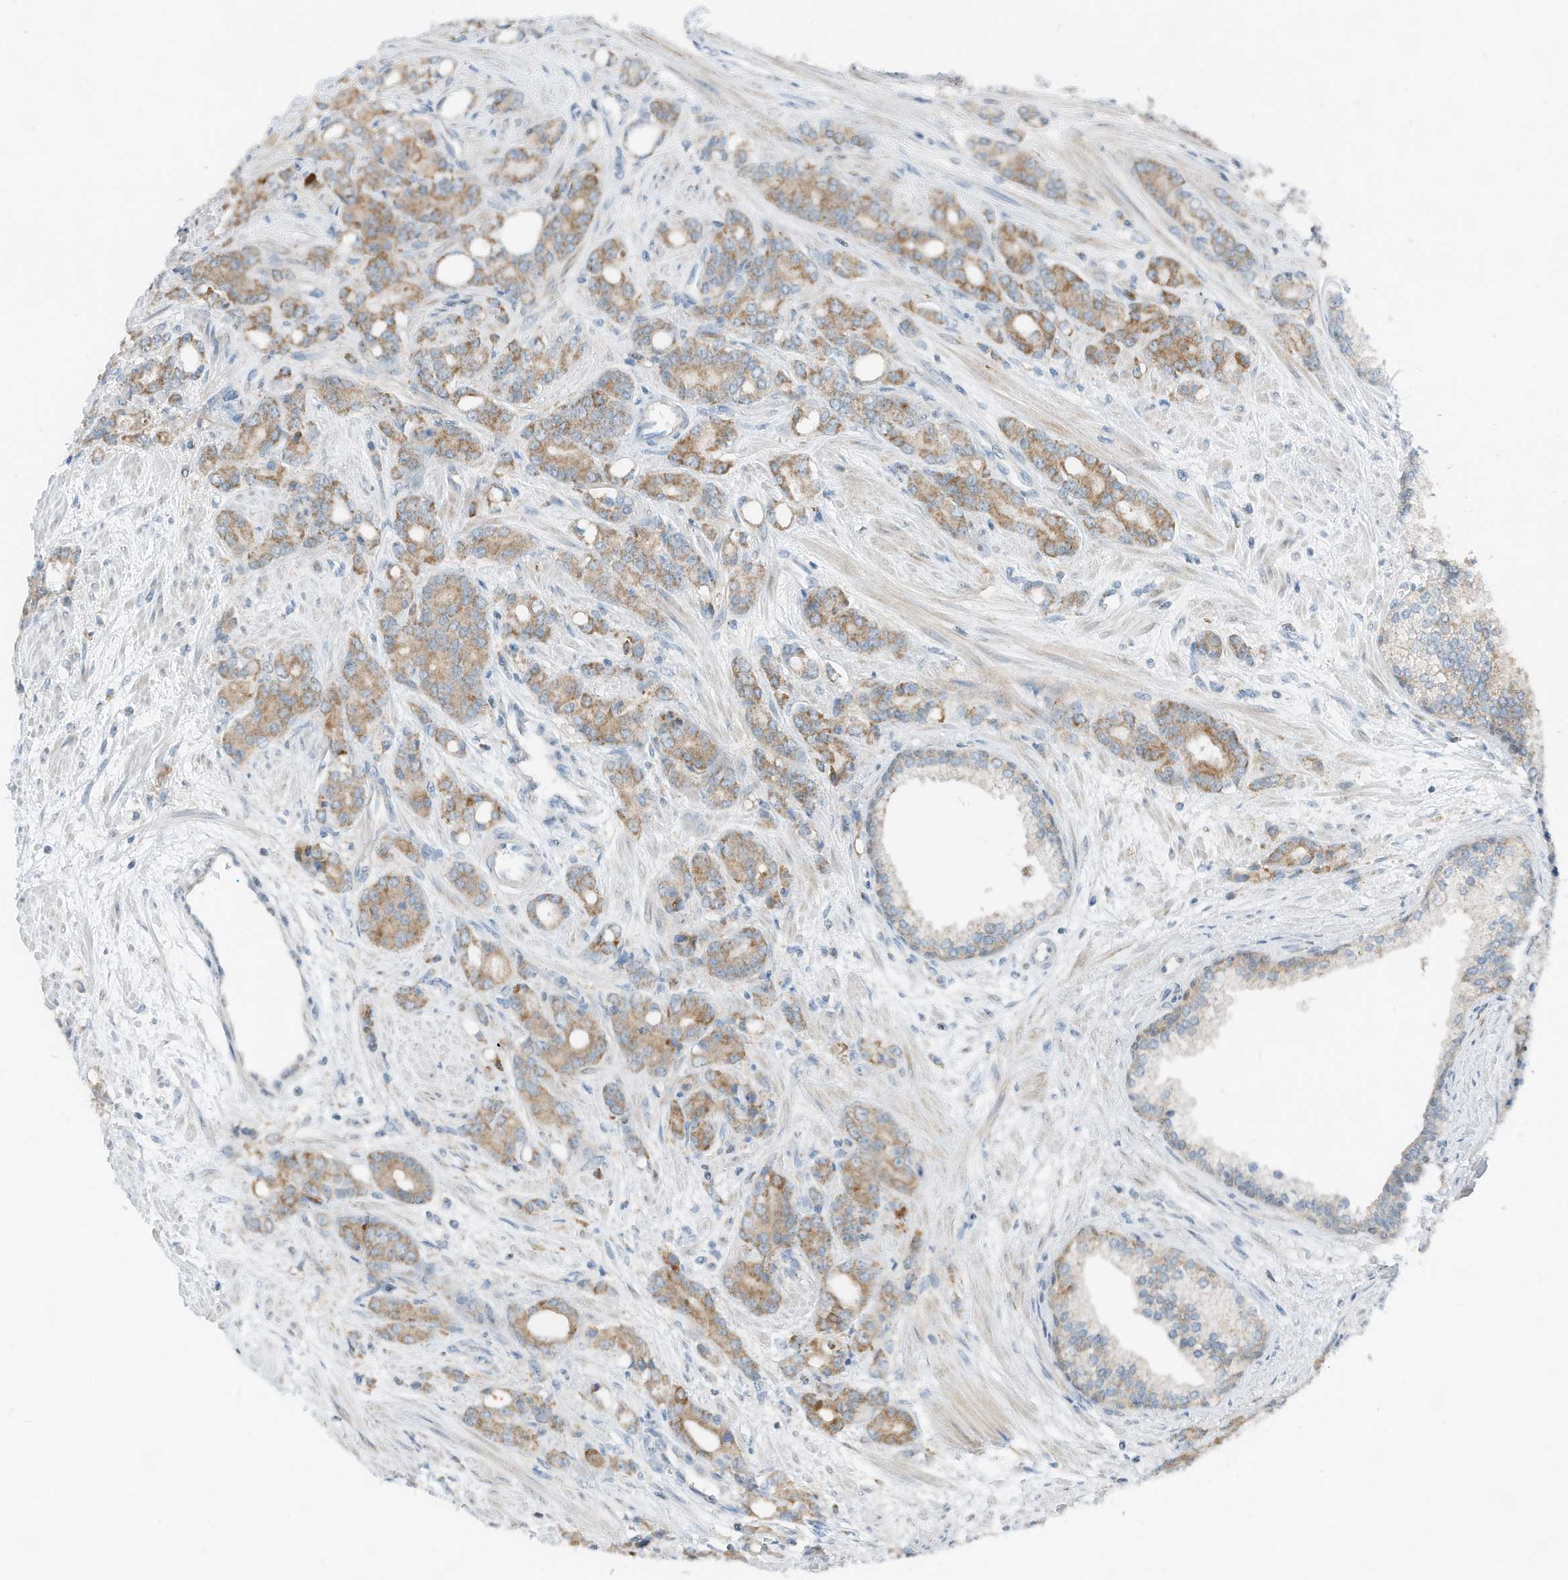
{"staining": {"intensity": "moderate", "quantity": ">75%", "location": "cytoplasmic/membranous"}, "tissue": "prostate cancer", "cell_type": "Tumor cells", "image_type": "cancer", "snomed": [{"axis": "morphology", "description": "Adenocarcinoma, High grade"}, {"axis": "topography", "description": "Prostate"}], "caption": "Moderate cytoplasmic/membranous positivity for a protein is appreciated in about >75% of tumor cells of prostate high-grade adenocarcinoma using immunohistochemistry (IHC).", "gene": "RMND1", "patient": {"sex": "male", "age": 62}}